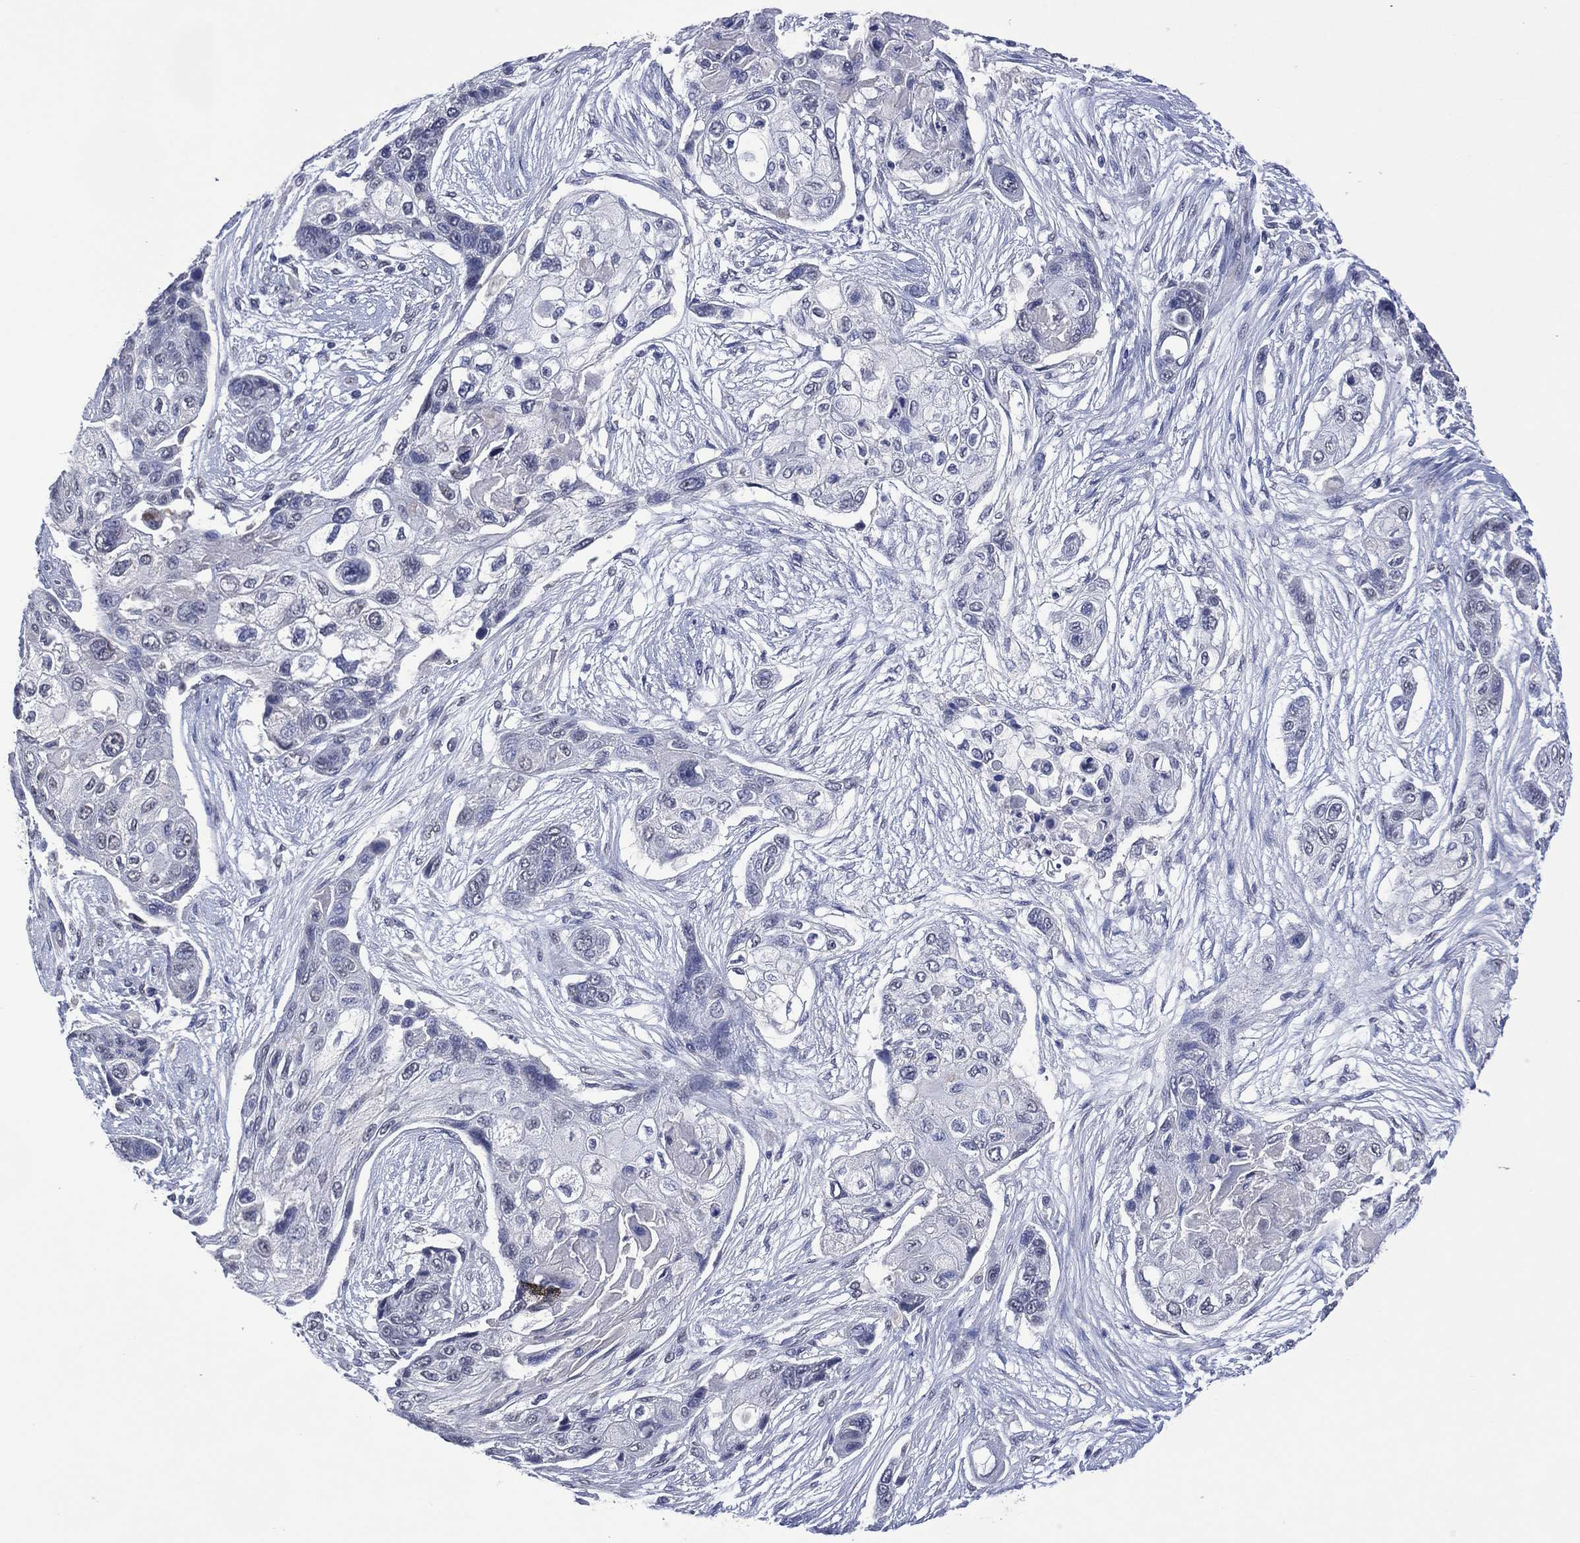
{"staining": {"intensity": "negative", "quantity": "none", "location": "none"}, "tissue": "lung cancer", "cell_type": "Tumor cells", "image_type": "cancer", "snomed": [{"axis": "morphology", "description": "Squamous cell carcinoma, NOS"}, {"axis": "topography", "description": "Lung"}], "caption": "Tumor cells are negative for brown protein staining in lung cancer.", "gene": "ASB10", "patient": {"sex": "male", "age": 69}}